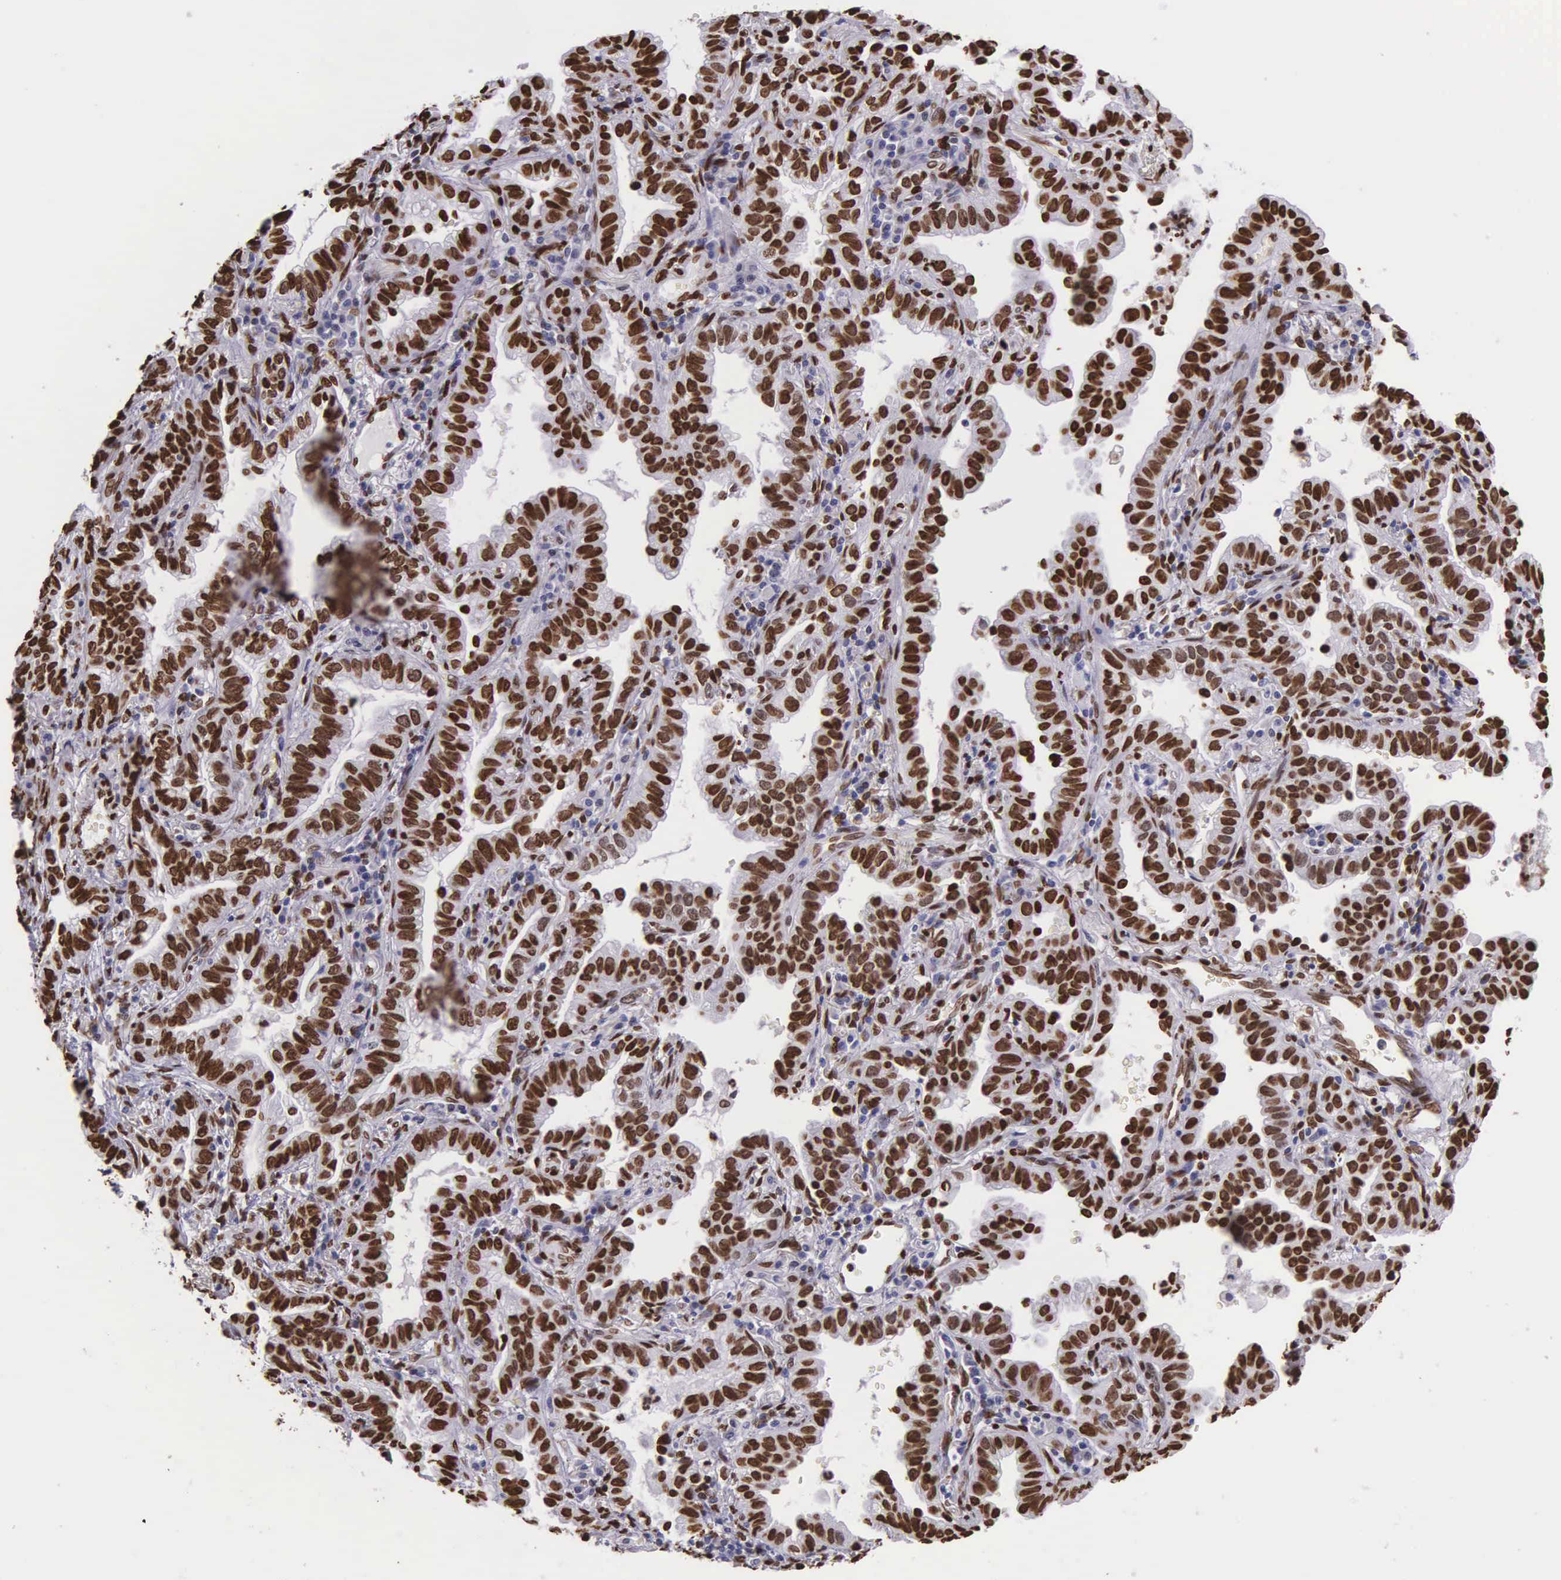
{"staining": {"intensity": "strong", "quantity": ">75%", "location": "nuclear"}, "tissue": "lung cancer", "cell_type": "Tumor cells", "image_type": "cancer", "snomed": [{"axis": "morphology", "description": "Adenocarcinoma, NOS"}, {"axis": "topography", "description": "Lung"}], "caption": "Tumor cells reveal strong nuclear positivity in approximately >75% of cells in lung cancer (adenocarcinoma).", "gene": "H1-0", "patient": {"sex": "female", "age": 50}}